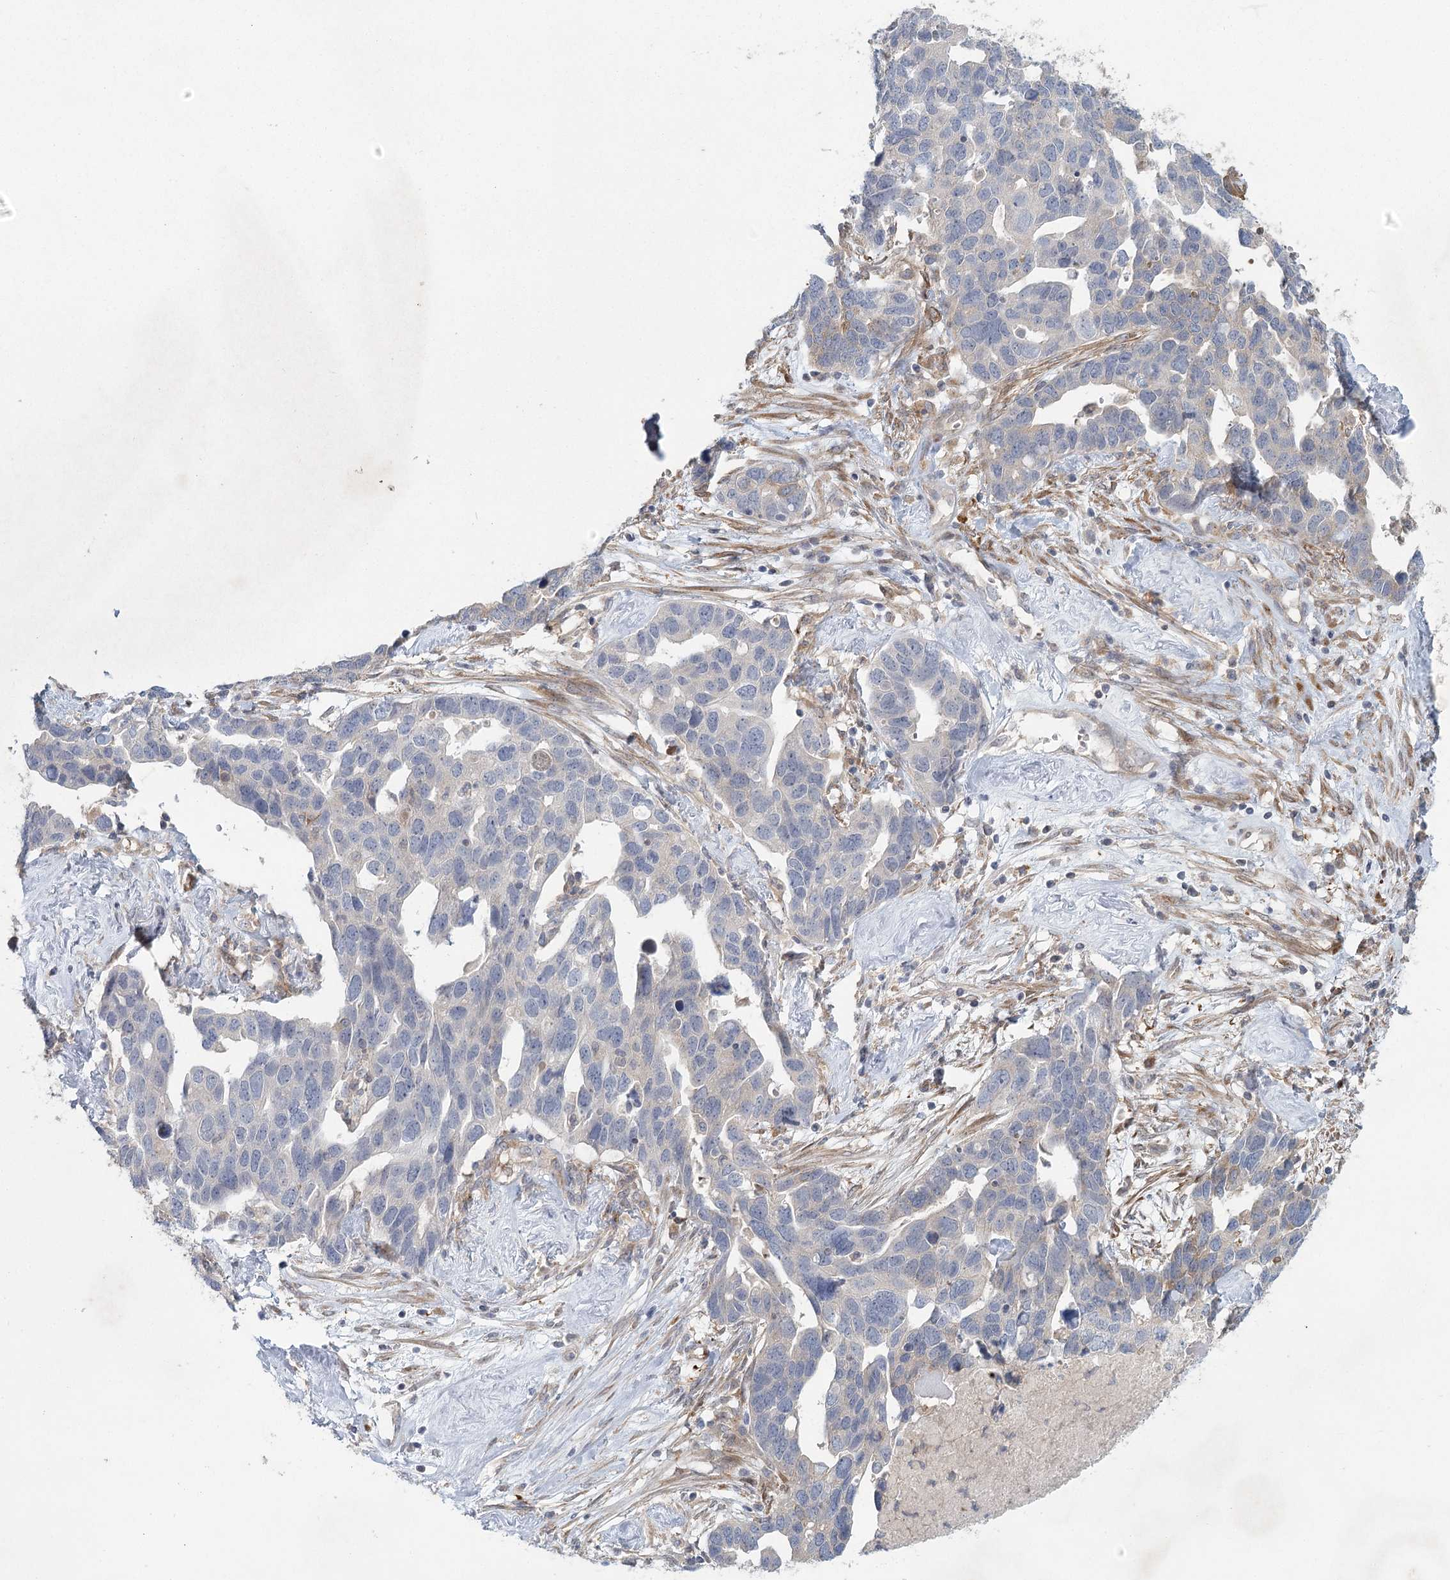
{"staining": {"intensity": "negative", "quantity": "none", "location": "none"}, "tissue": "ovarian cancer", "cell_type": "Tumor cells", "image_type": "cancer", "snomed": [{"axis": "morphology", "description": "Cystadenocarcinoma, serous, NOS"}, {"axis": "topography", "description": "Ovary"}], "caption": "High magnification brightfield microscopy of ovarian cancer (serous cystadenocarcinoma) stained with DAB (brown) and counterstained with hematoxylin (blue): tumor cells show no significant expression.", "gene": "FAM110C", "patient": {"sex": "female", "age": 54}}